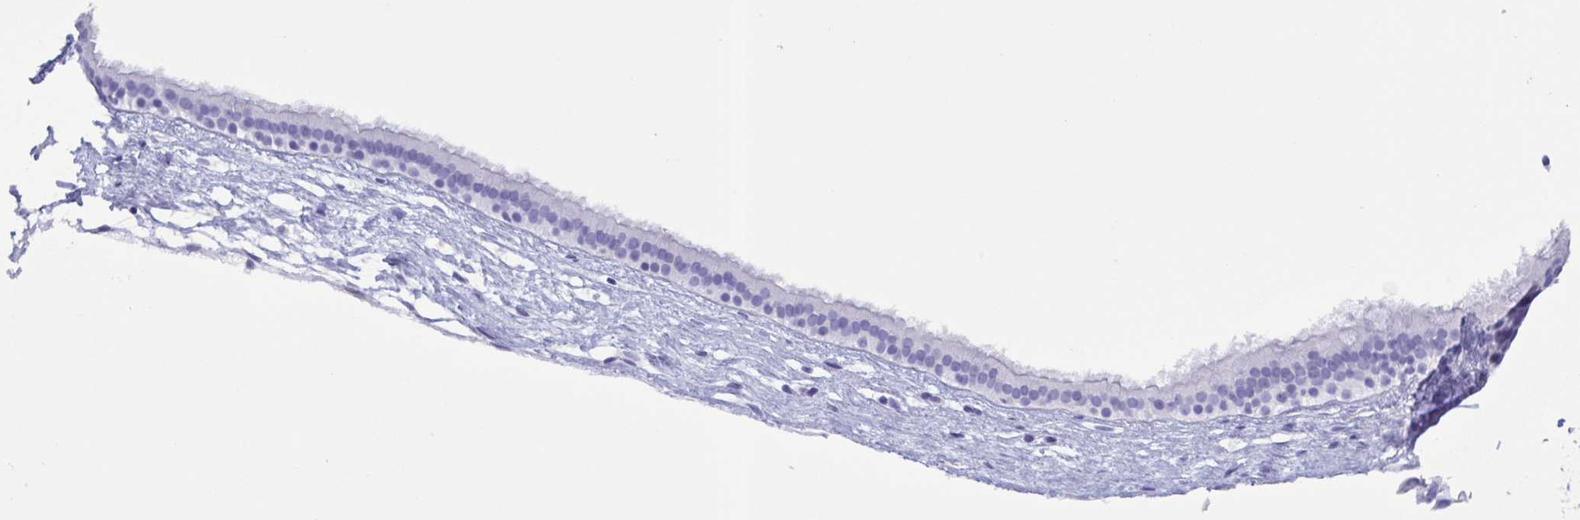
{"staining": {"intensity": "negative", "quantity": "none", "location": "none"}, "tissue": "nasopharynx", "cell_type": "Respiratory epithelial cells", "image_type": "normal", "snomed": [{"axis": "morphology", "description": "Normal tissue, NOS"}, {"axis": "topography", "description": "Nasopharynx"}], "caption": "Micrograph shows no significant protein expression in respiratory epithelial cells of benign nasopharynx.", "gene": "TSPY10", "patient": {"sex": "male", "age": 24}}